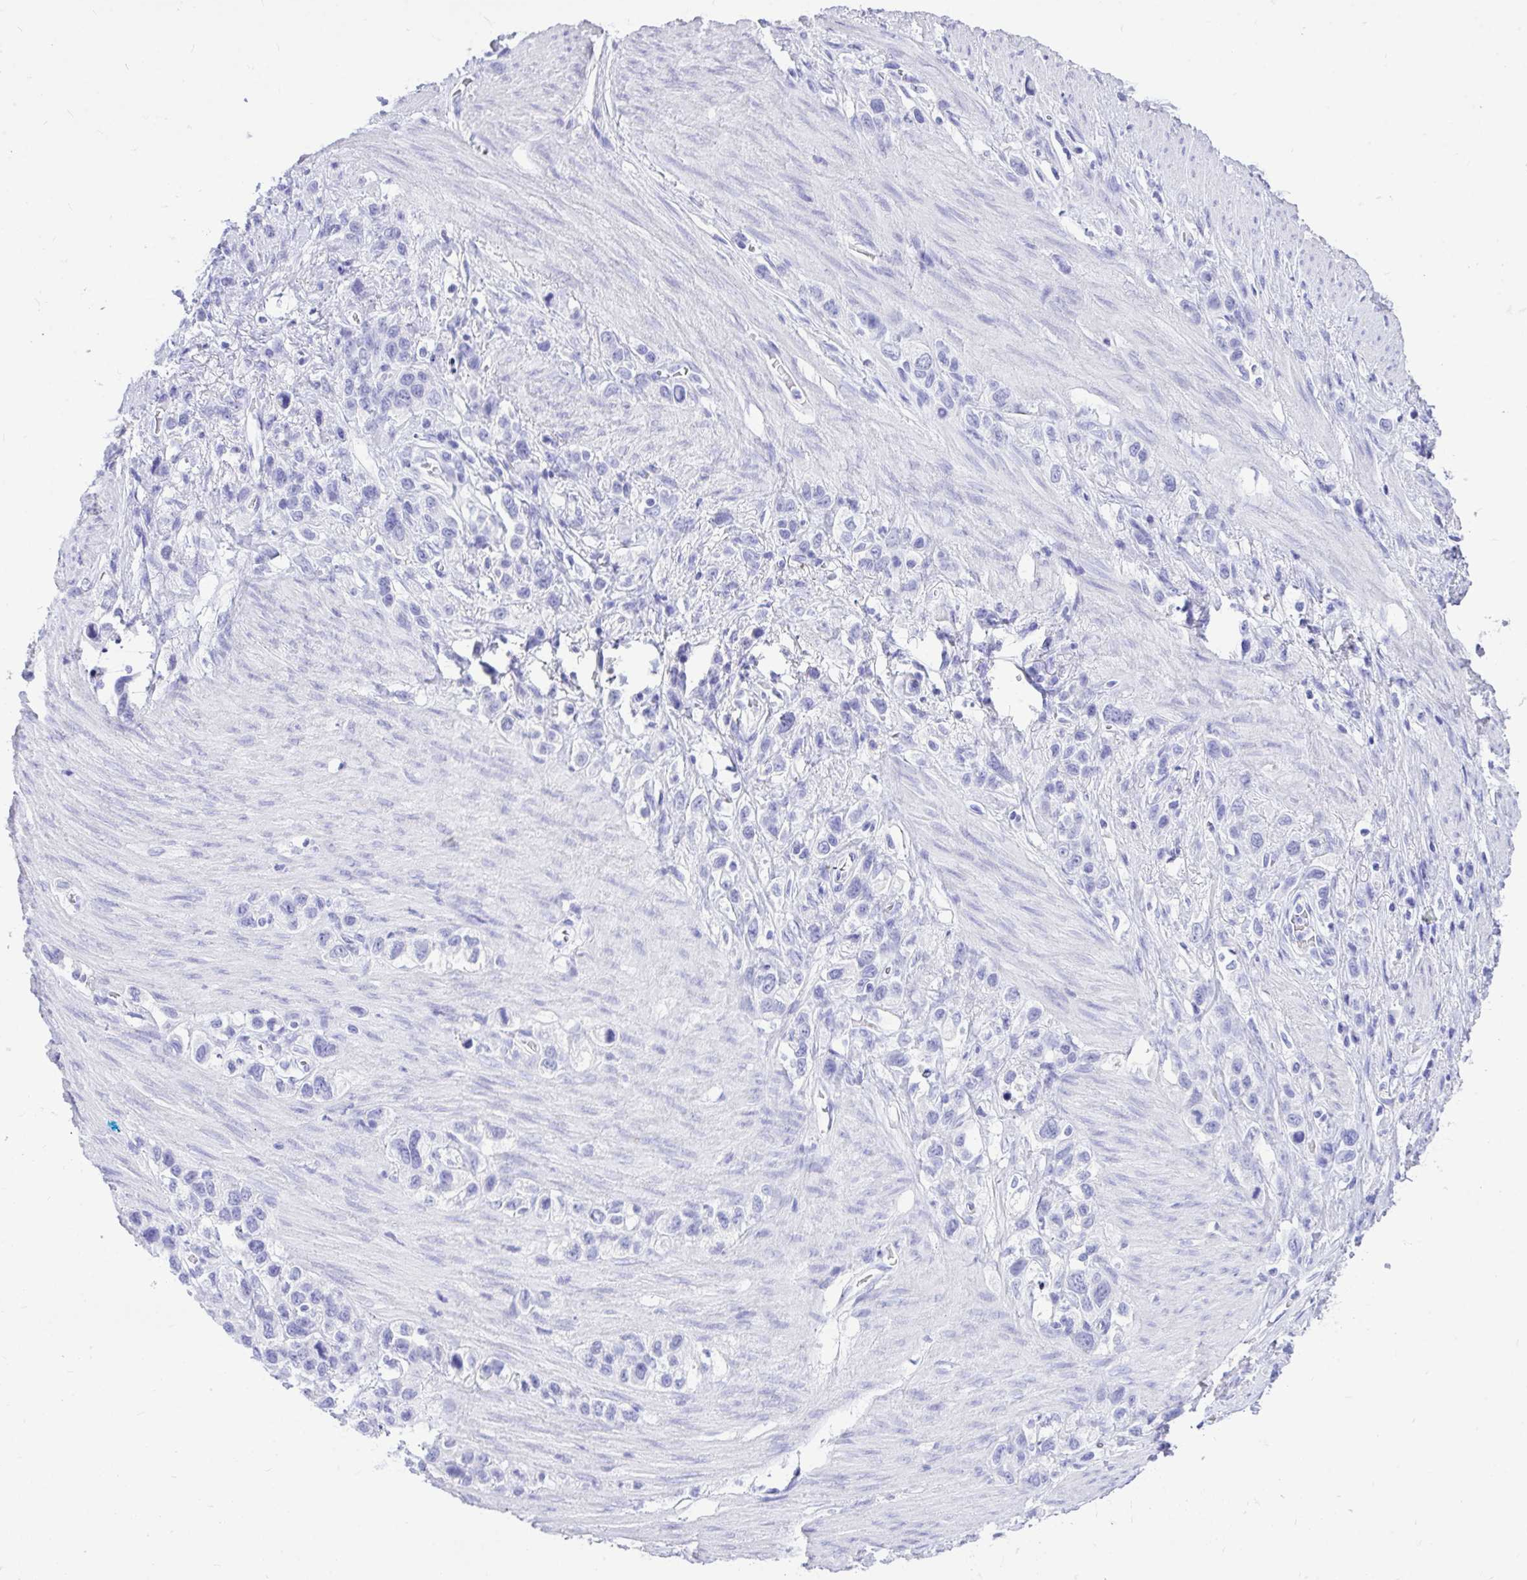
{"staining": {"intensity": "negative", "quantity": "none", "location": "none"}, "tissue": "stomach cancer", "cell_type": "Tumor cells", "image_type": "cancer", "snomed": [{"axis": "morphology", "description": "Adenocarcinoma, NOS"}, {"axis": "topography", "description": "Stomach"}], "caption": "Tumor cells are negative for brown protein staining in adenocarcinoma (stomach).", "gene": "MON1A", "patient": {"sex": "female", "age": 65}}